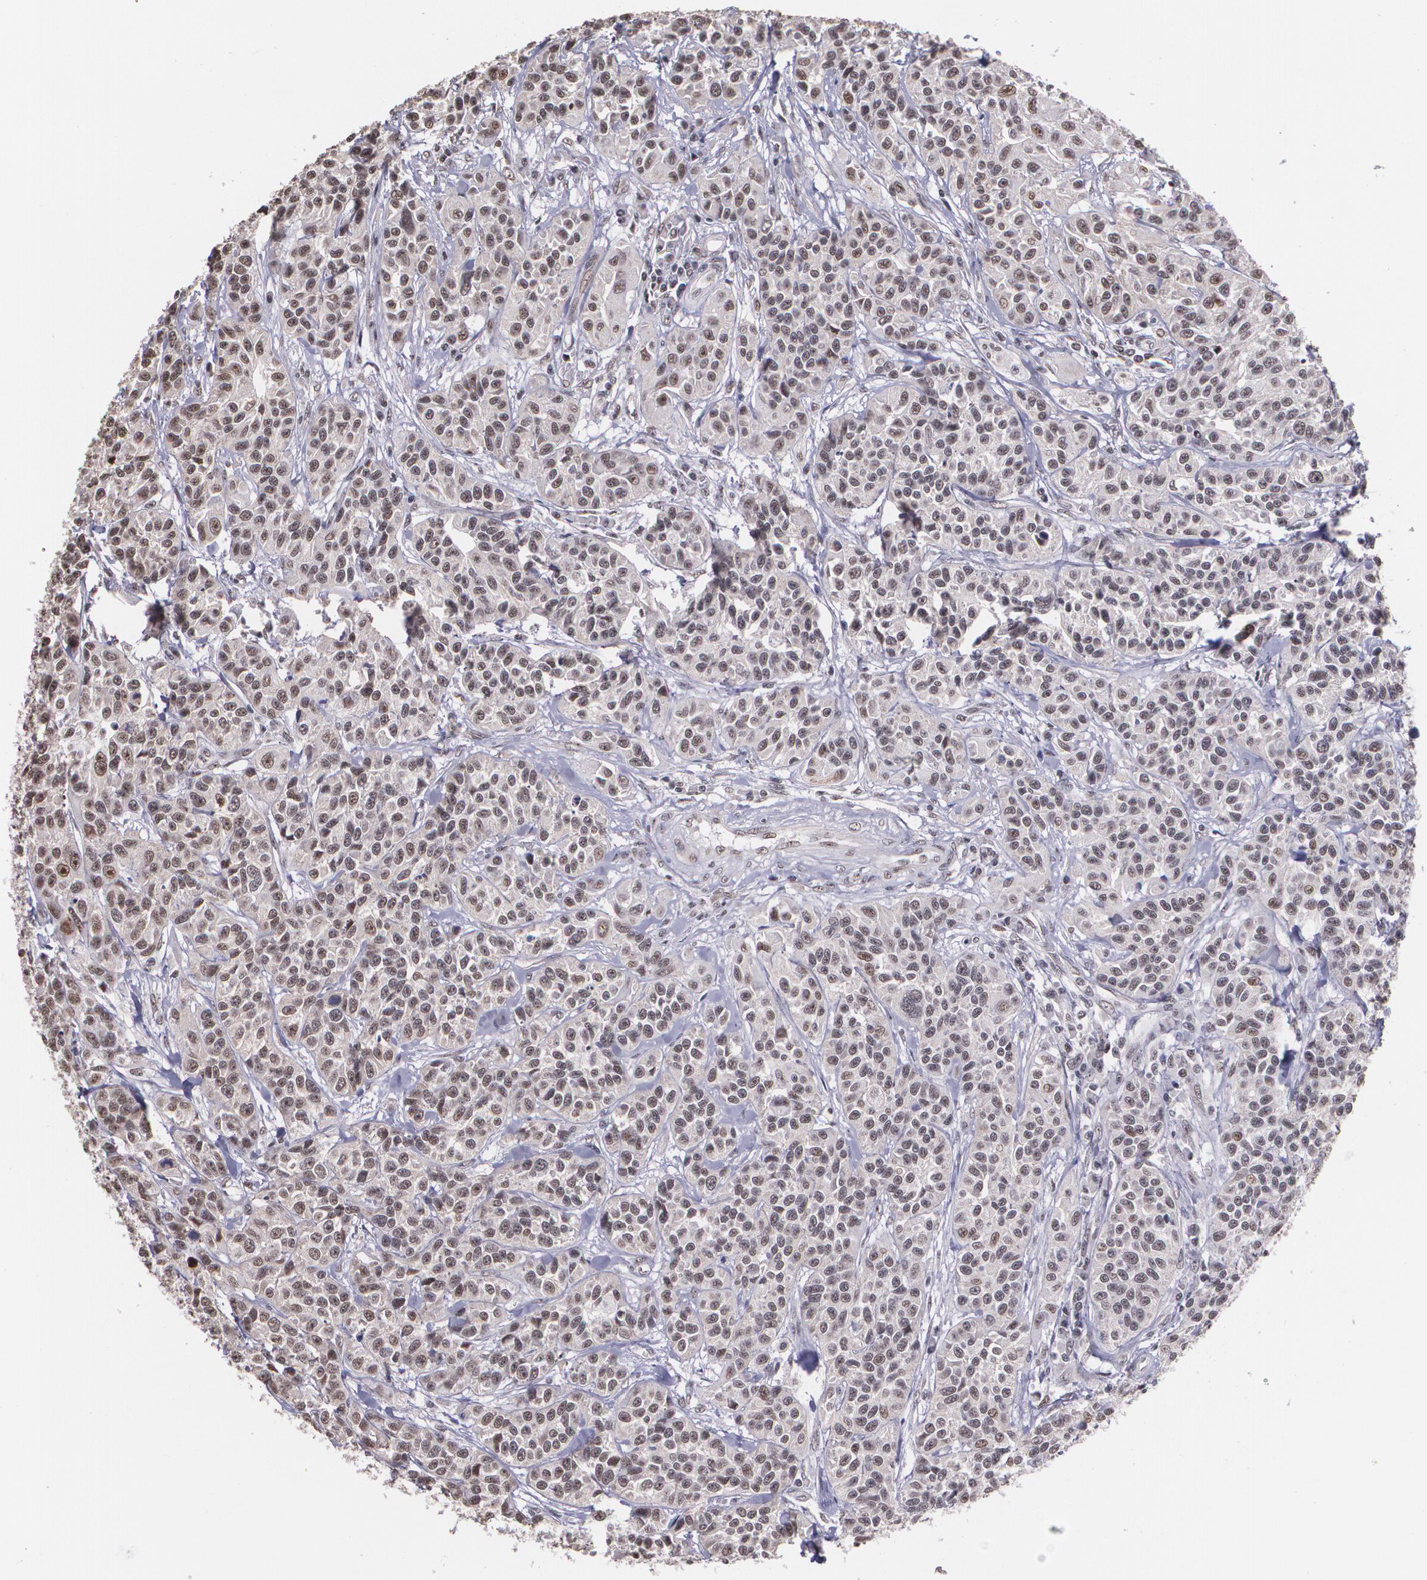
{"staining": {"intensity": "moderate", "quantity": ">75%", "location": "cytoplasmic/membranous,nuclear"}, "tissue": "urothelial cancer", "cell_type": "Tumor cells", "image_type": "cancer", "snomed": [{"axis": "morphology", "description": "Urothelial carcinoma, High grade"}, {"axis": "topography", "description": "Urinary bladder"}], "caption": "DAB (3,3'-diaminobenzidine) immunohistochemical staining of human urothelial cancer demonstrates moderate cytoplasmic/membranous and nuclear protein expression in approximately >75% of tumor cells.", "gene": "C6orf15", "patient": {"sex": "female", "age": 81}}